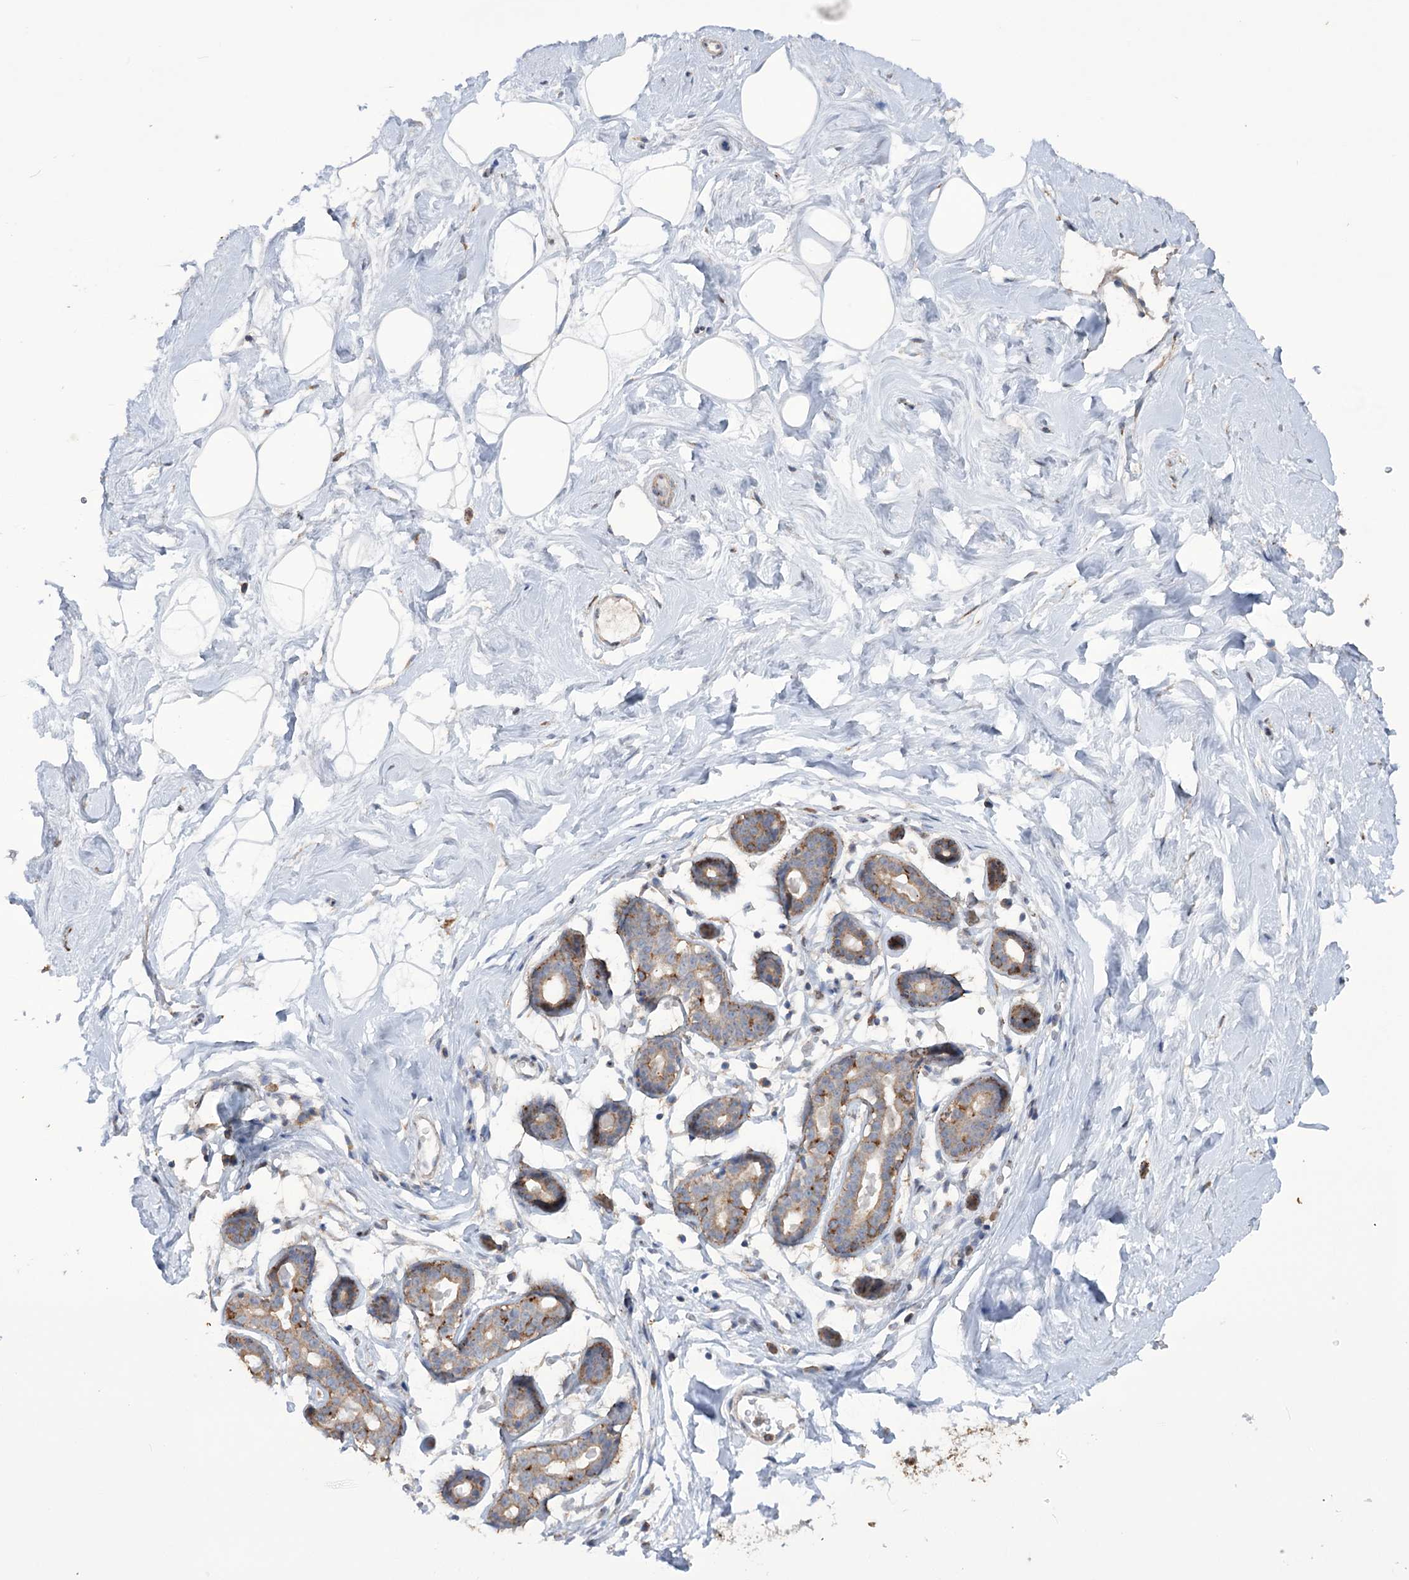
{"staining": {"intensity": "negative", "quantity": "none", "location": "none"}, "tissue": "breast", "cell_type": "Adipocytes", "image_type": "normal", "snomed": [{"axis": "morphology", "description": "Normal tissue, NOS"}, {"axis": "morphology", "description": "Adenoma, NOS"}, {"axis": "topography", "description": "Breast"}], "caption": "Immunohistochemistry photomicrograph of normal breast: breast stained with DAB shows no significant protein staining in adipocytes. (IHC, brightfield microscopy, high magnification).", "gene": "TRIM71", "patient": {"sex": "female", "age": 23}}